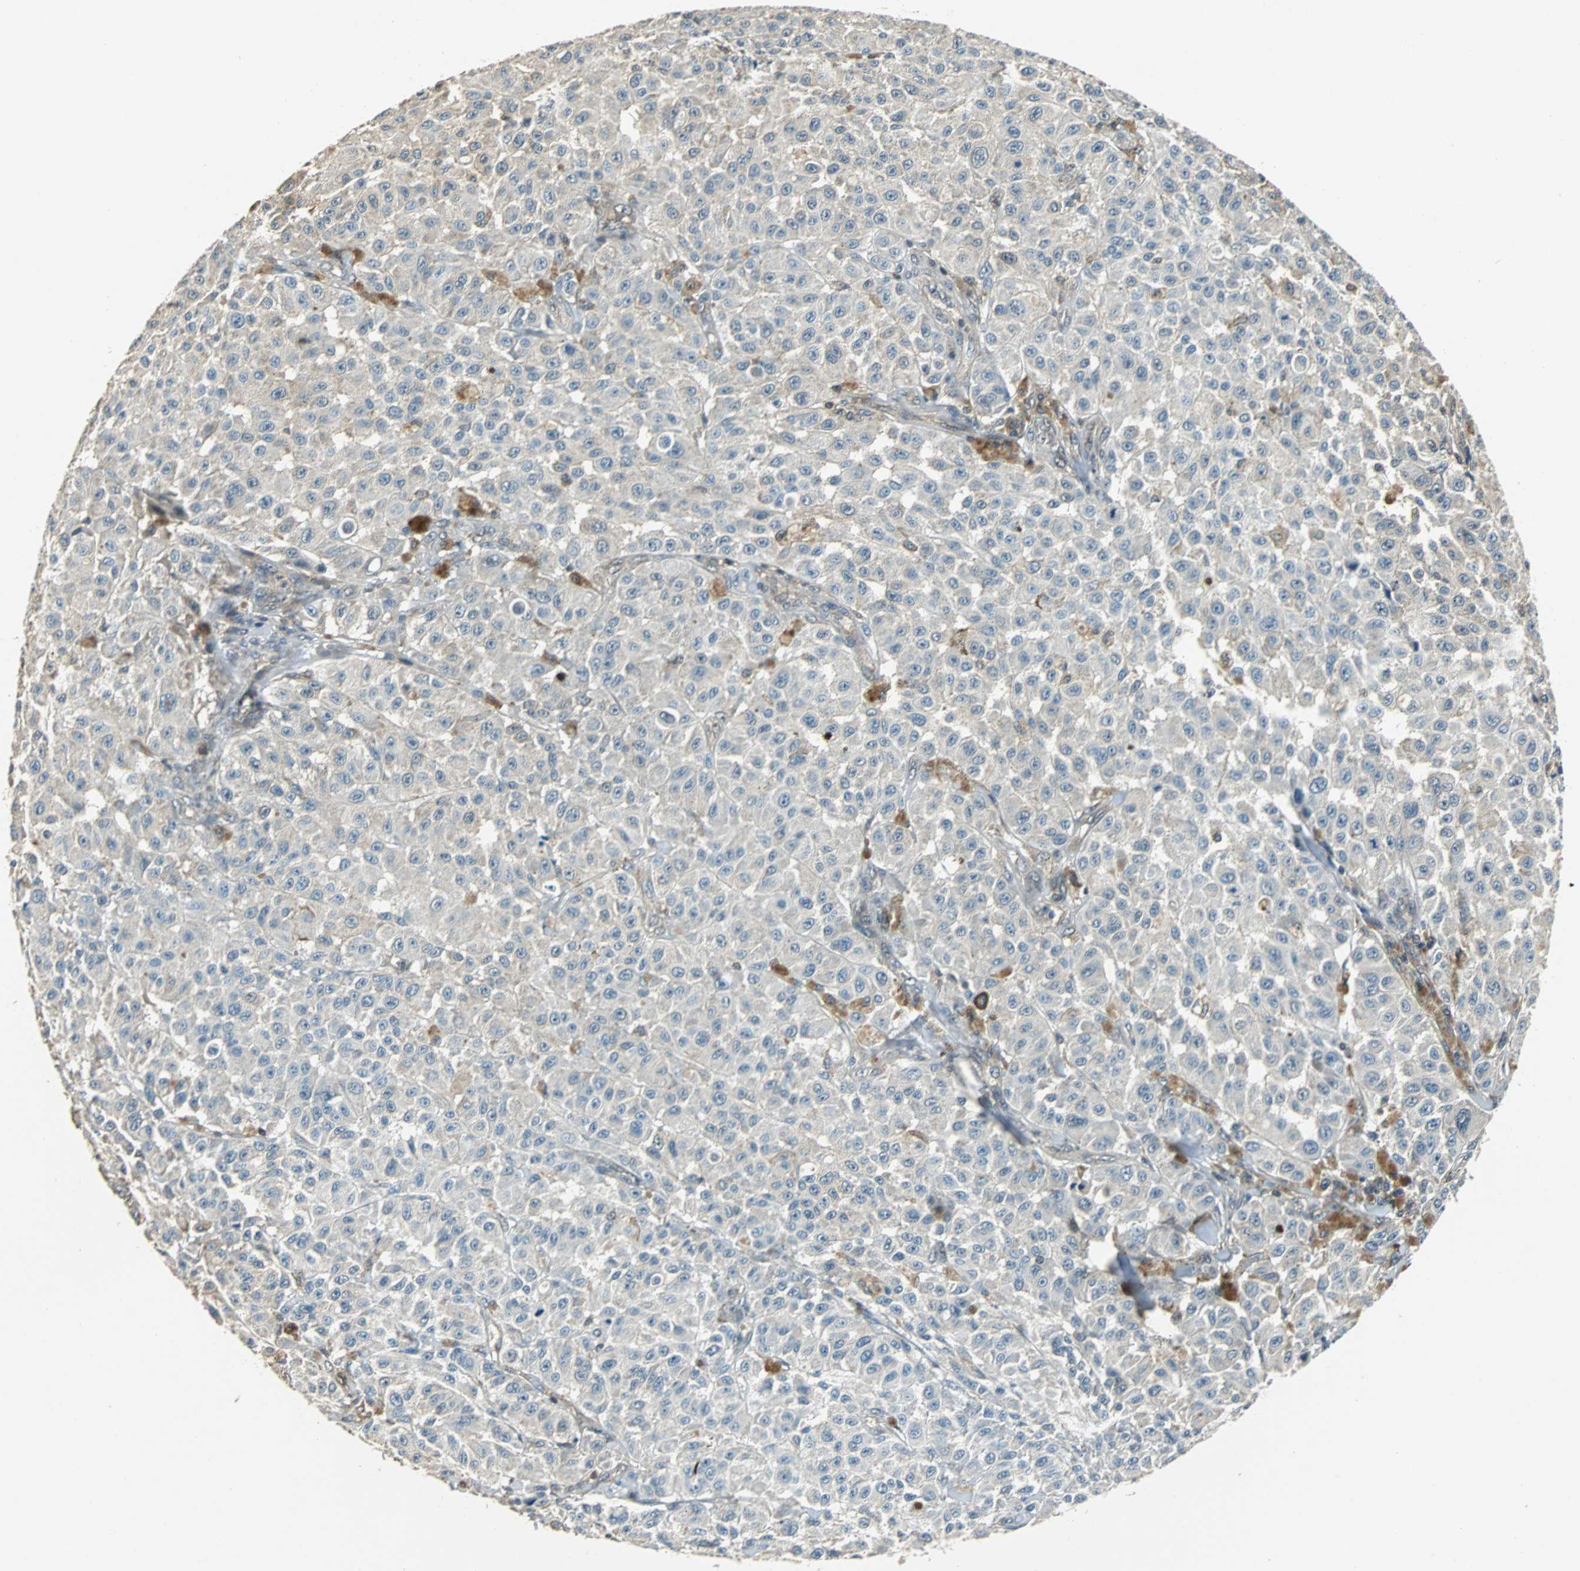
{"staining": {"intensity": "weak", "quantity": ">75%", "location": "cytoplasmic/membranous"}, "tissue": "melanoma", "cell_type": "Tumor cells", "image_type": "cancer", "snomed": [{"axis": "morphology", "description": "Malignant melanoma, NOS"}, {"axis": "topography", "description": "Skin"}], "caption": "Melanoma was stained to show a protein in brown. There is low levels of weak cytoplasmic/membranous staining in about >75% of tumor cells. The staining is performed using DAB brown chromogen to label protein expression. The nuclei are counter-stained blue using hematoxylin.", "gene": "GSDMD", "patient": {"sex": "female", "age": 64}}